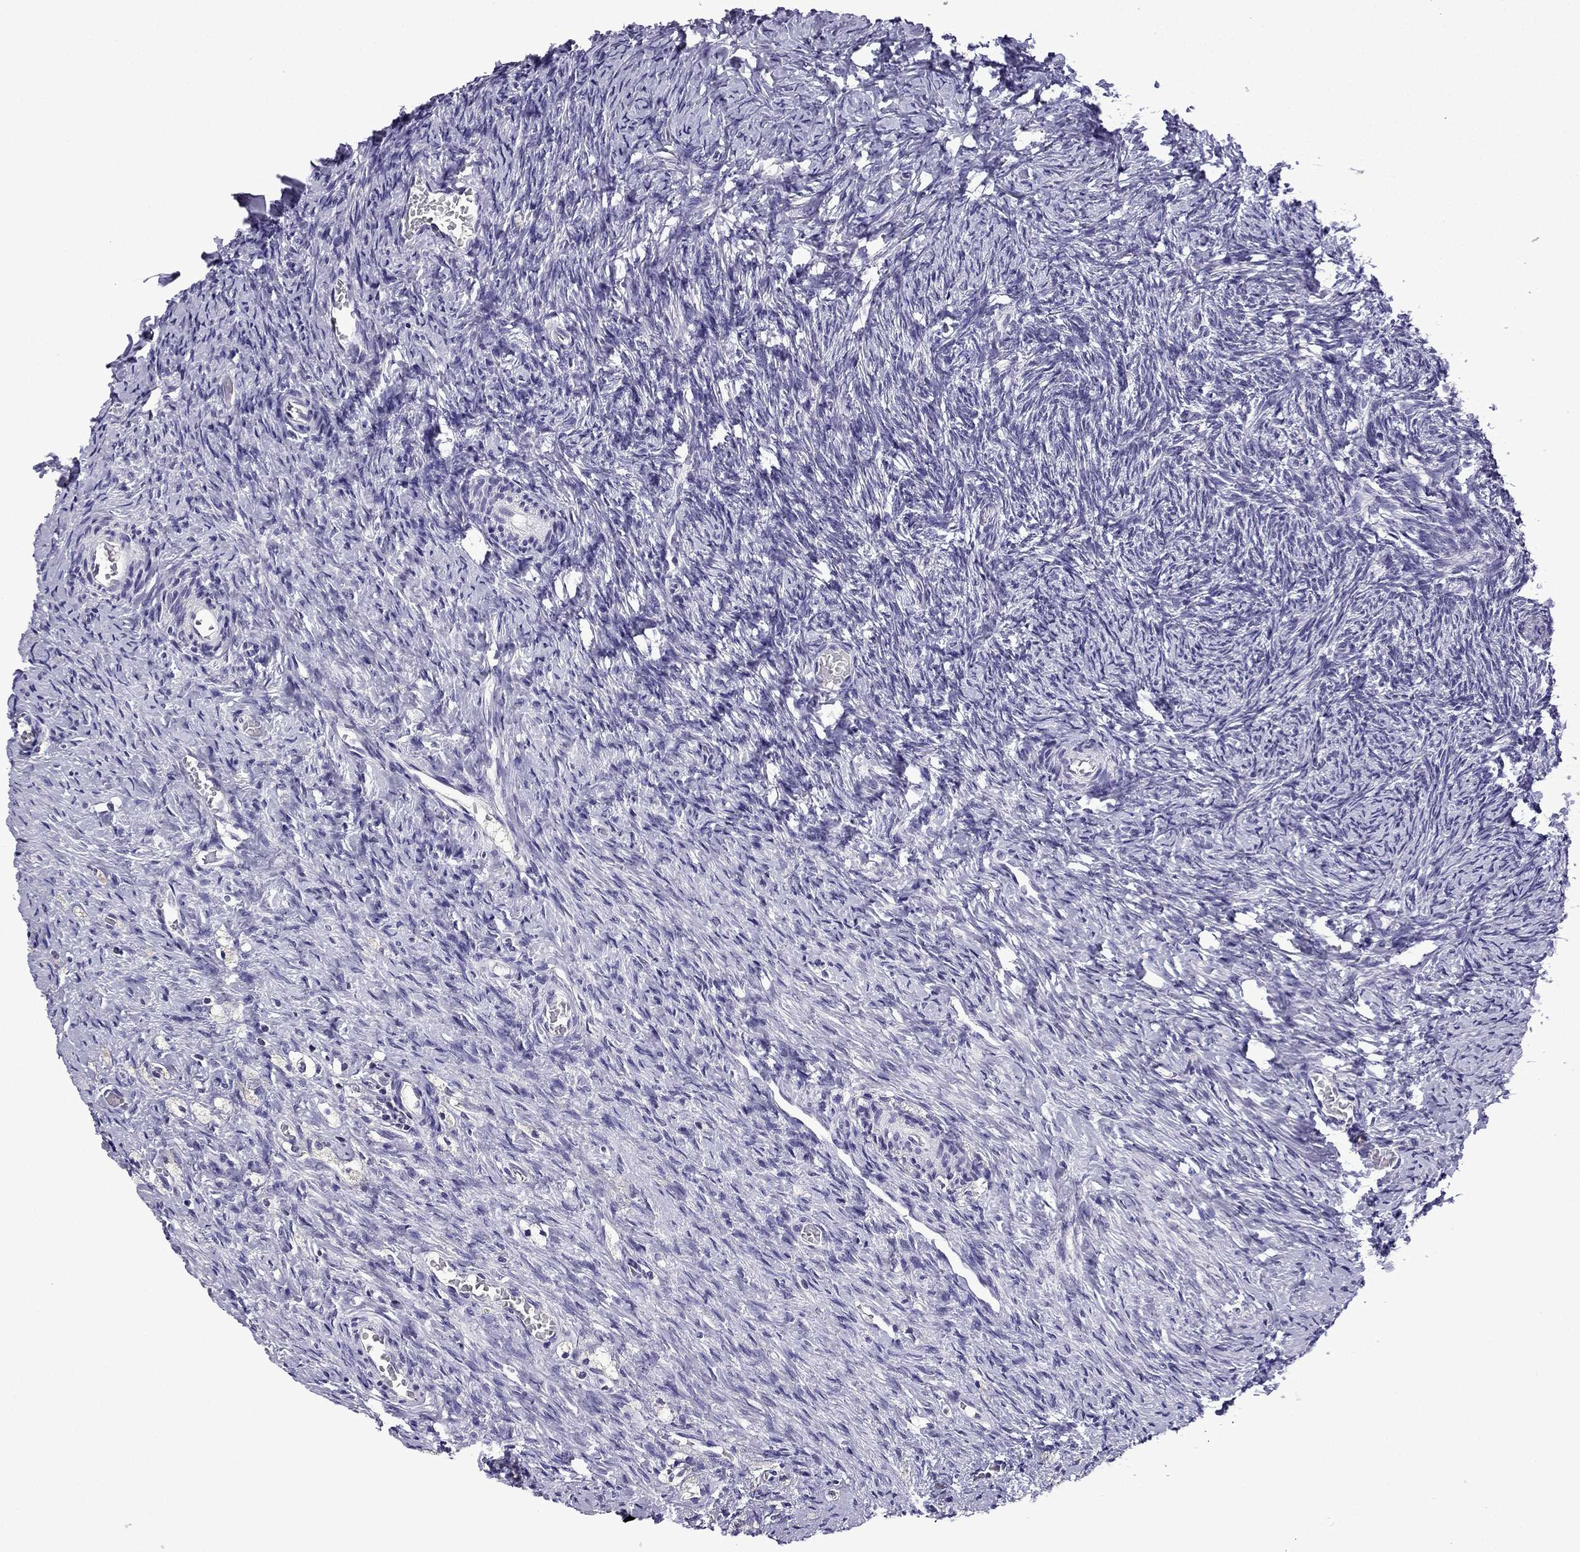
{"staining": {"intensity": "negative", "quantity": "none", "location": "none"}, "tissue": "ovary", "cell_type": "Ovarian stroma cells", "image_type": "normal", "snomed": [{"axis": "morphology", "description": "Normal tissue, NOS"}, {"axis": "topography", "description": "Ovary"}], "caption": "A high-resolution micrograph shows immunohistochemistry staining of unremarkable ovary, which demonstrates no significant positivity in ovarian stroma cells.", "gene": "TTN", "patient": {"sex": "female", "age": 39}}